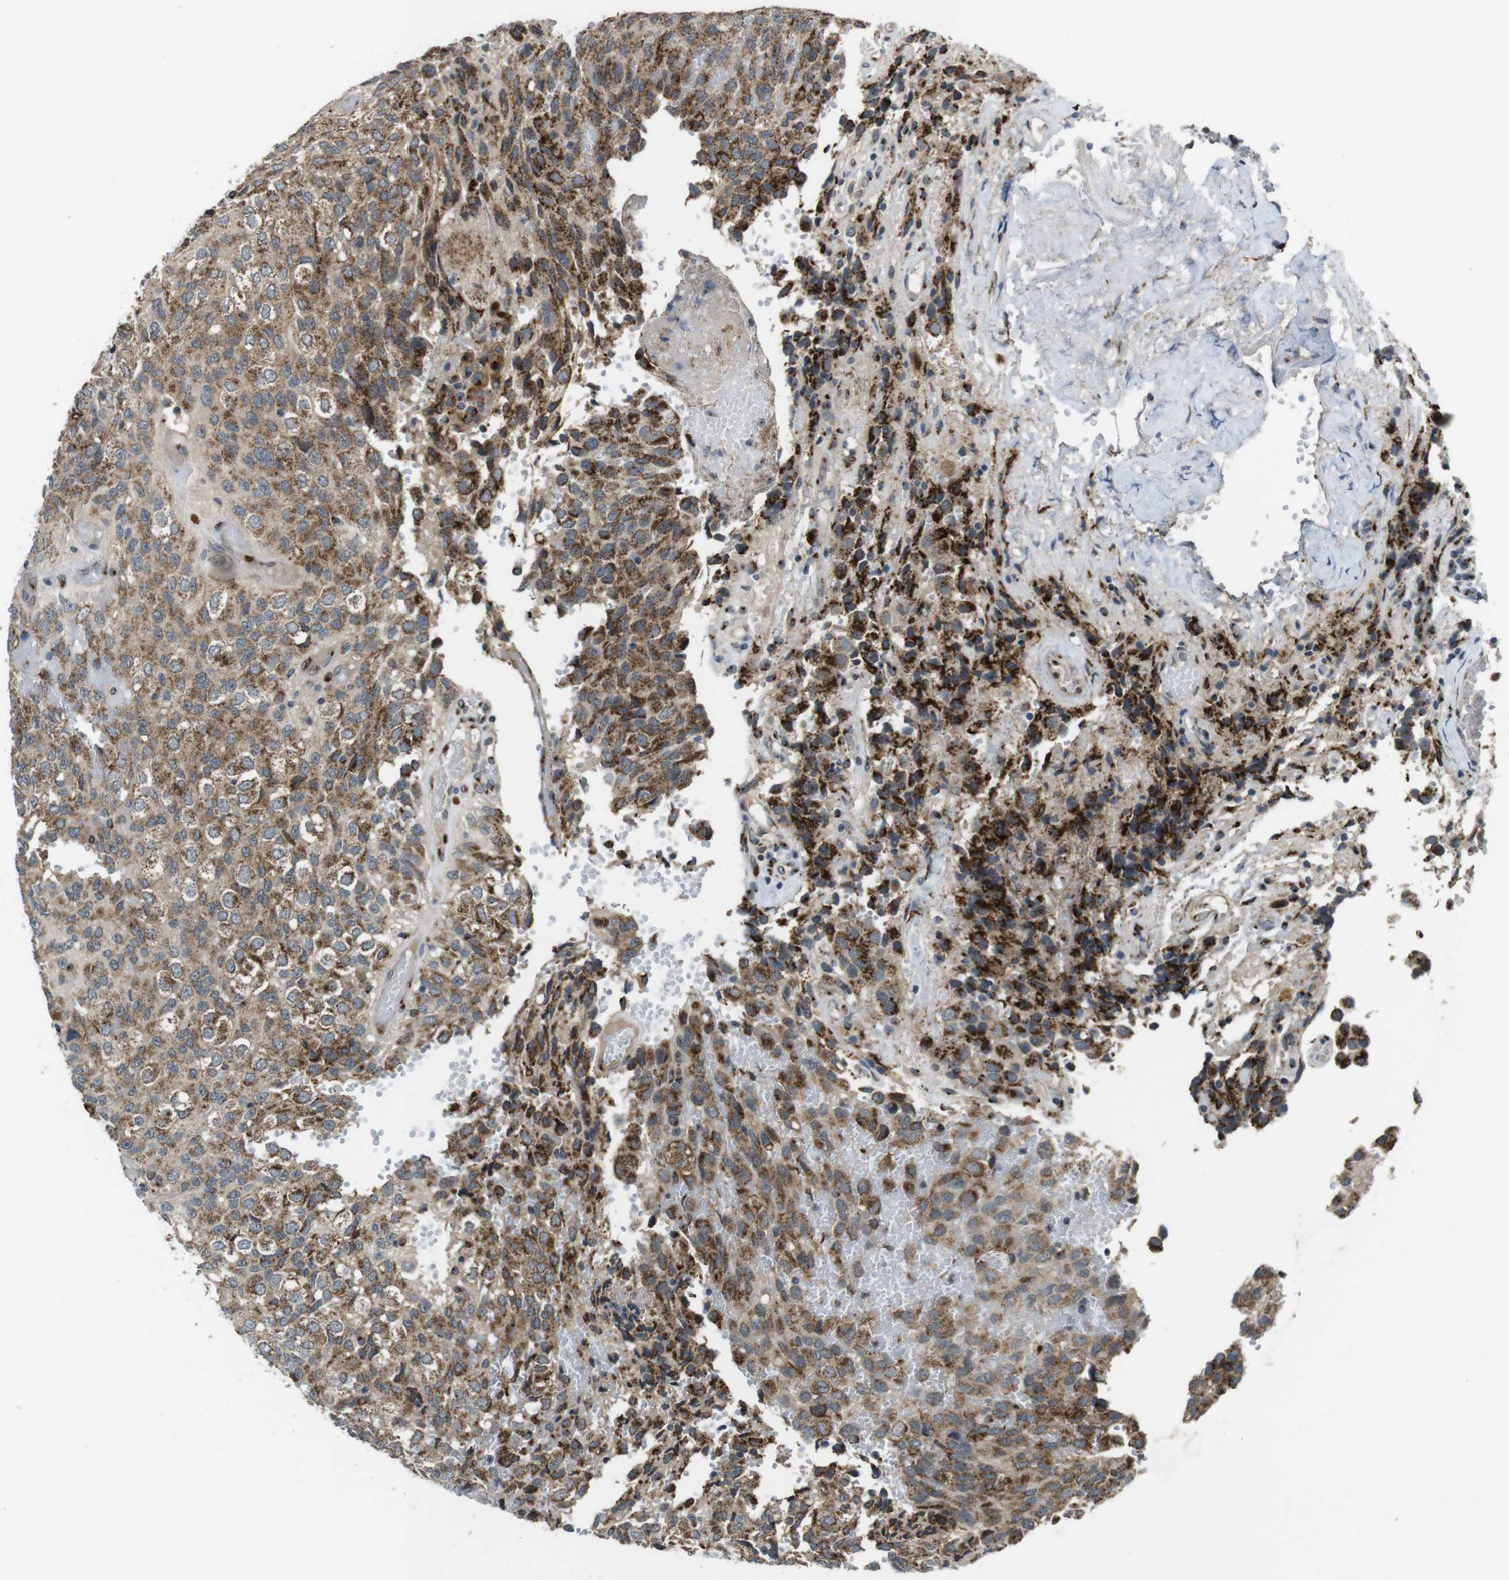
{"staining": {"intensity": "moderate", "quantity": ">75%", "location": "cytoplasmic/membranous"}, "tissue": "glioma", "cell_type": "Tumor cells", "image_type": "cancer", "snomed": [{"axis": "morphology", "description": "Glioma, malignant, High grade"}, {"axis": "topography", "description": "Brain"}], "caption": "The immunohistochemical stain shows moderate cytoplasmic/membranous staining in tumor cells of malignant high-grade glioma tissue.", "gene": "ZFPL1", "patient": {"sex": "male", "age": 32}}